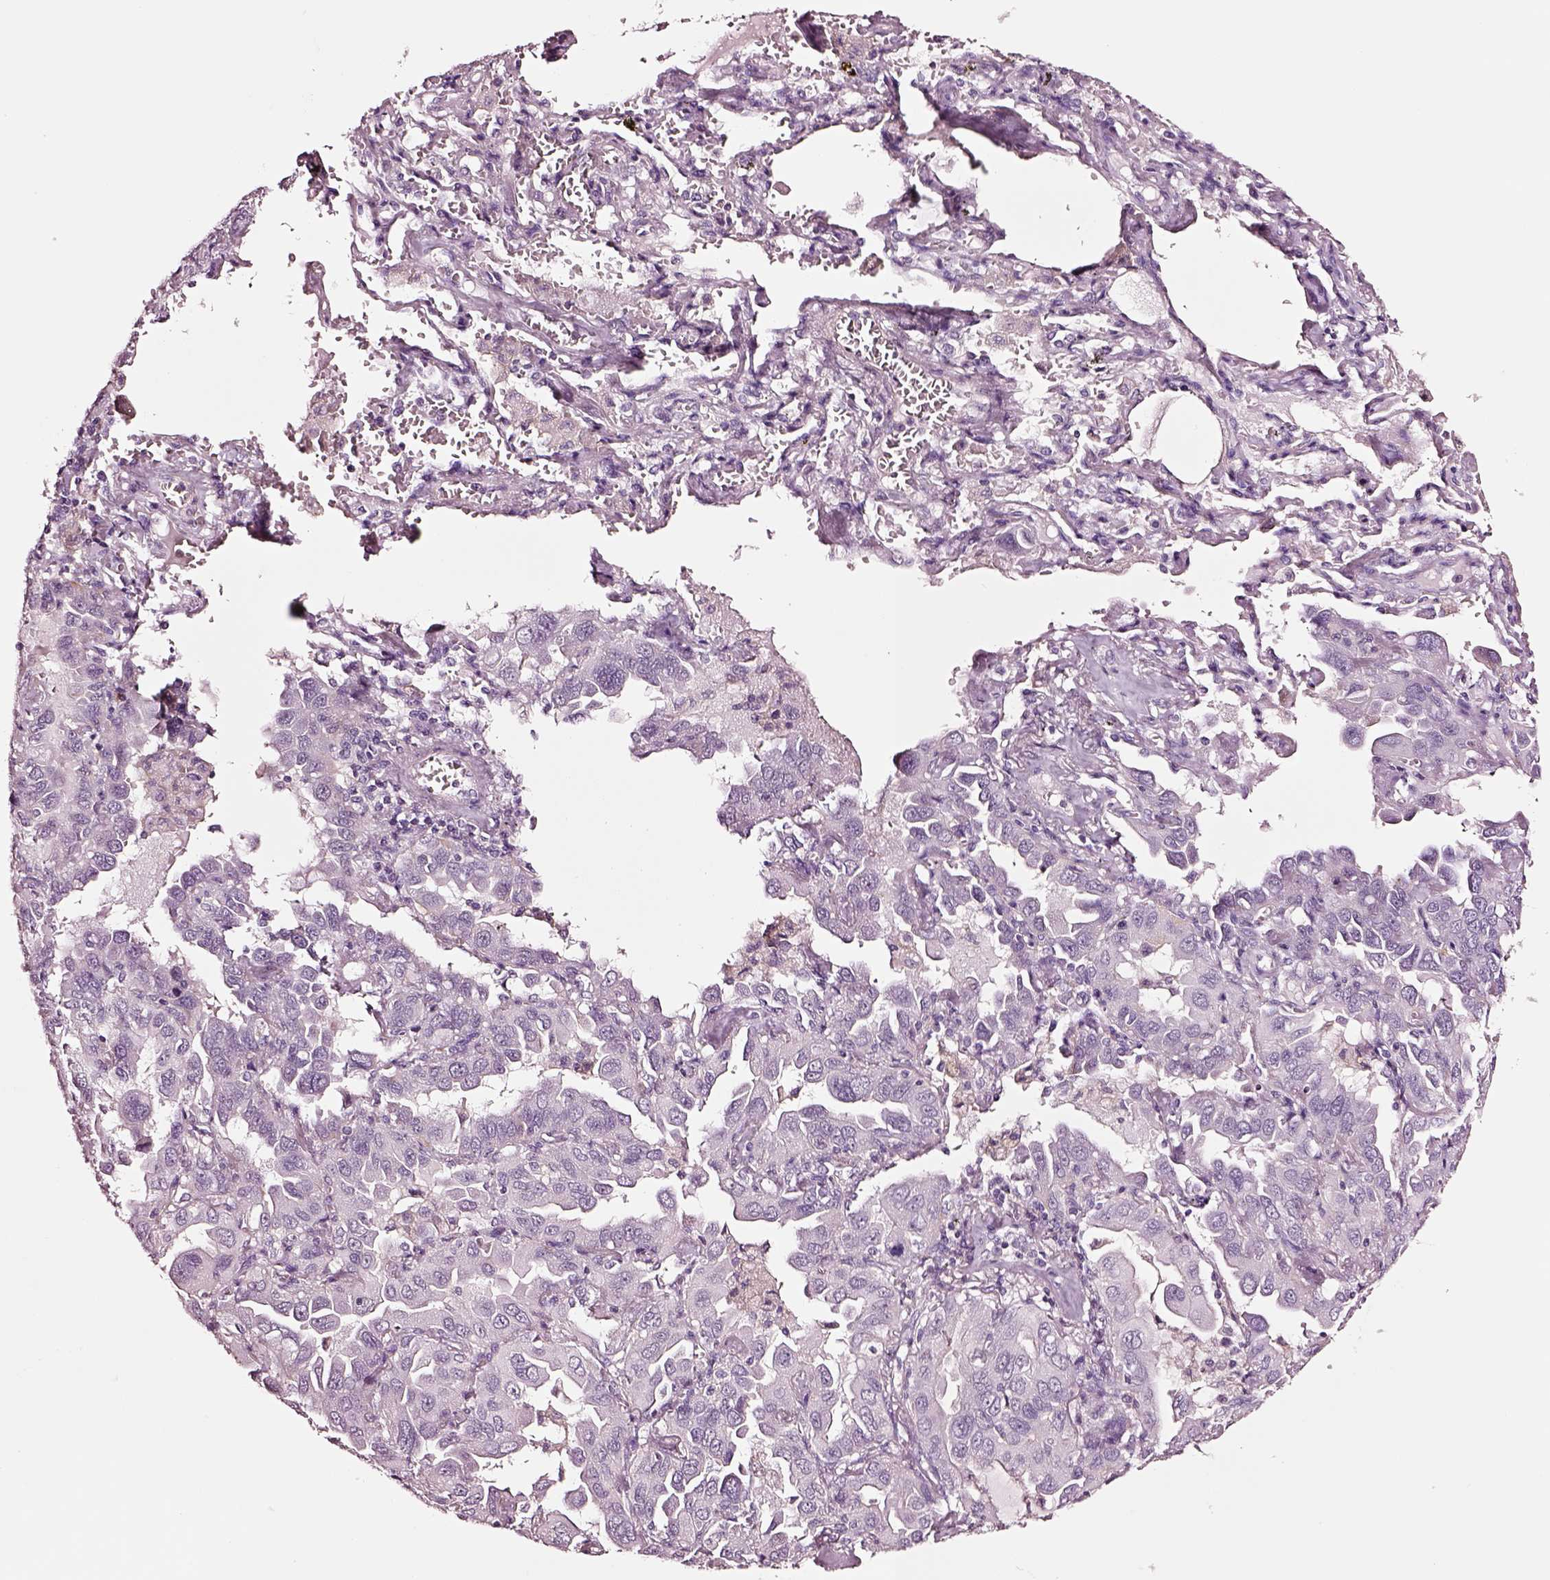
{"staining": {"intensity": "negative", "quantity": "none", "location": "none"}, "tissue": "lung cancer", "cell_type": "Tumor cells", "image_type": "cancer", "snomed": [{"axis": "morphology", "description": "Adenocarcinoma, NOS"}, {"axis": "topography", "description": "Lung"}], "caption": "DAB immunohistochemical staining of lung adenocarcinoma exhibits no significant expression in tumor cells.", "gene": "SOX10", "patient": {"sex": "male", "age": 64}}